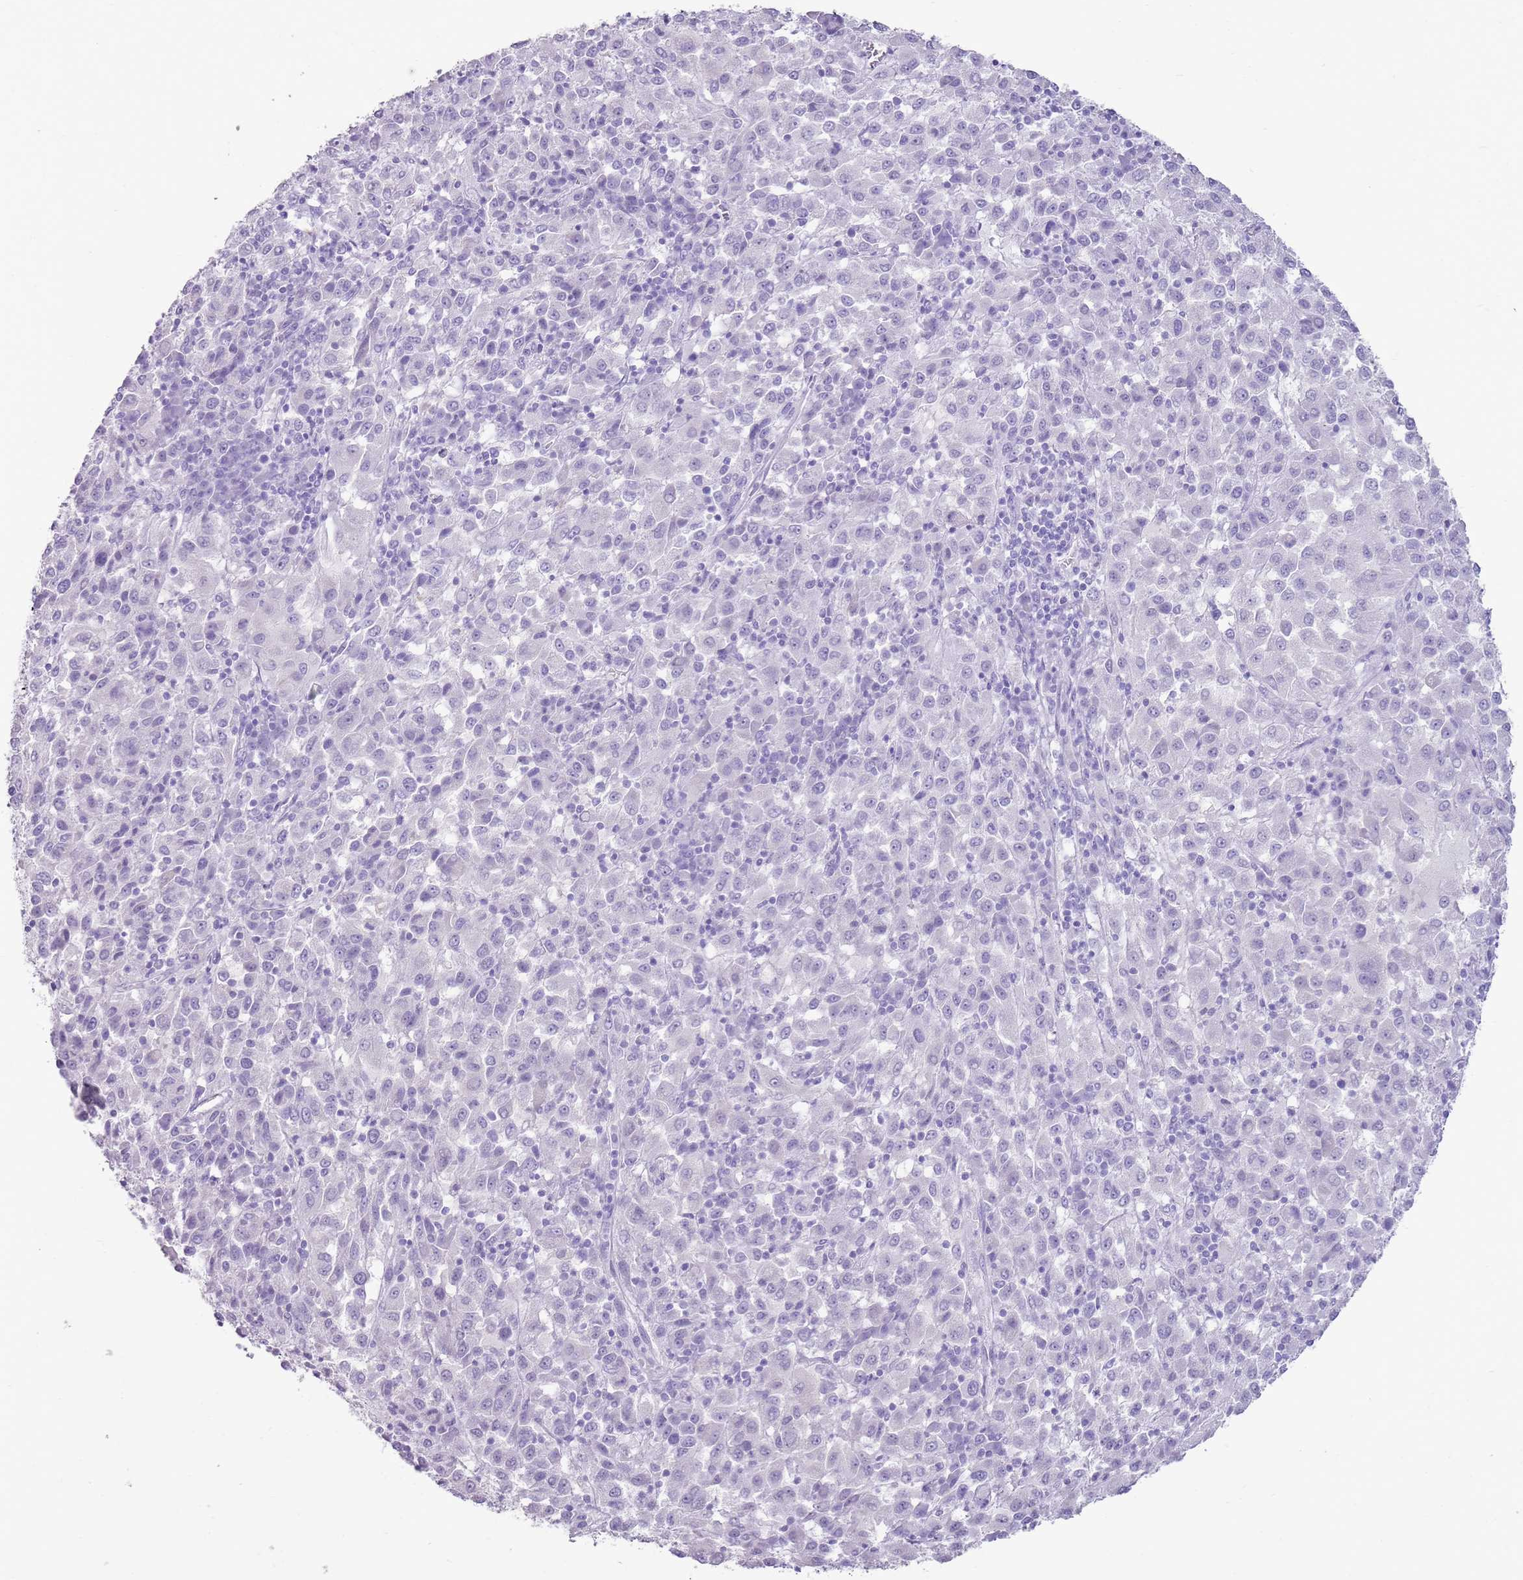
{"staining": {"intensity": "negative", "quantity": "none", "location": "none"}, "tissue": "melanoma", "cell_type": "Tumor cells", "image_type": "cancer", "snomed": [{"axis": "morphology", "description": "Malignant melanoma, Metastatic site"}, {"axis": "topography", "description": "Lung"}], "caption": "Immunohistochemistry (IHC) of melanoma demonstrates no expression in tumor cells.", "gene": "NBPF3", "patient": {"sex": "male", "age": 64}}